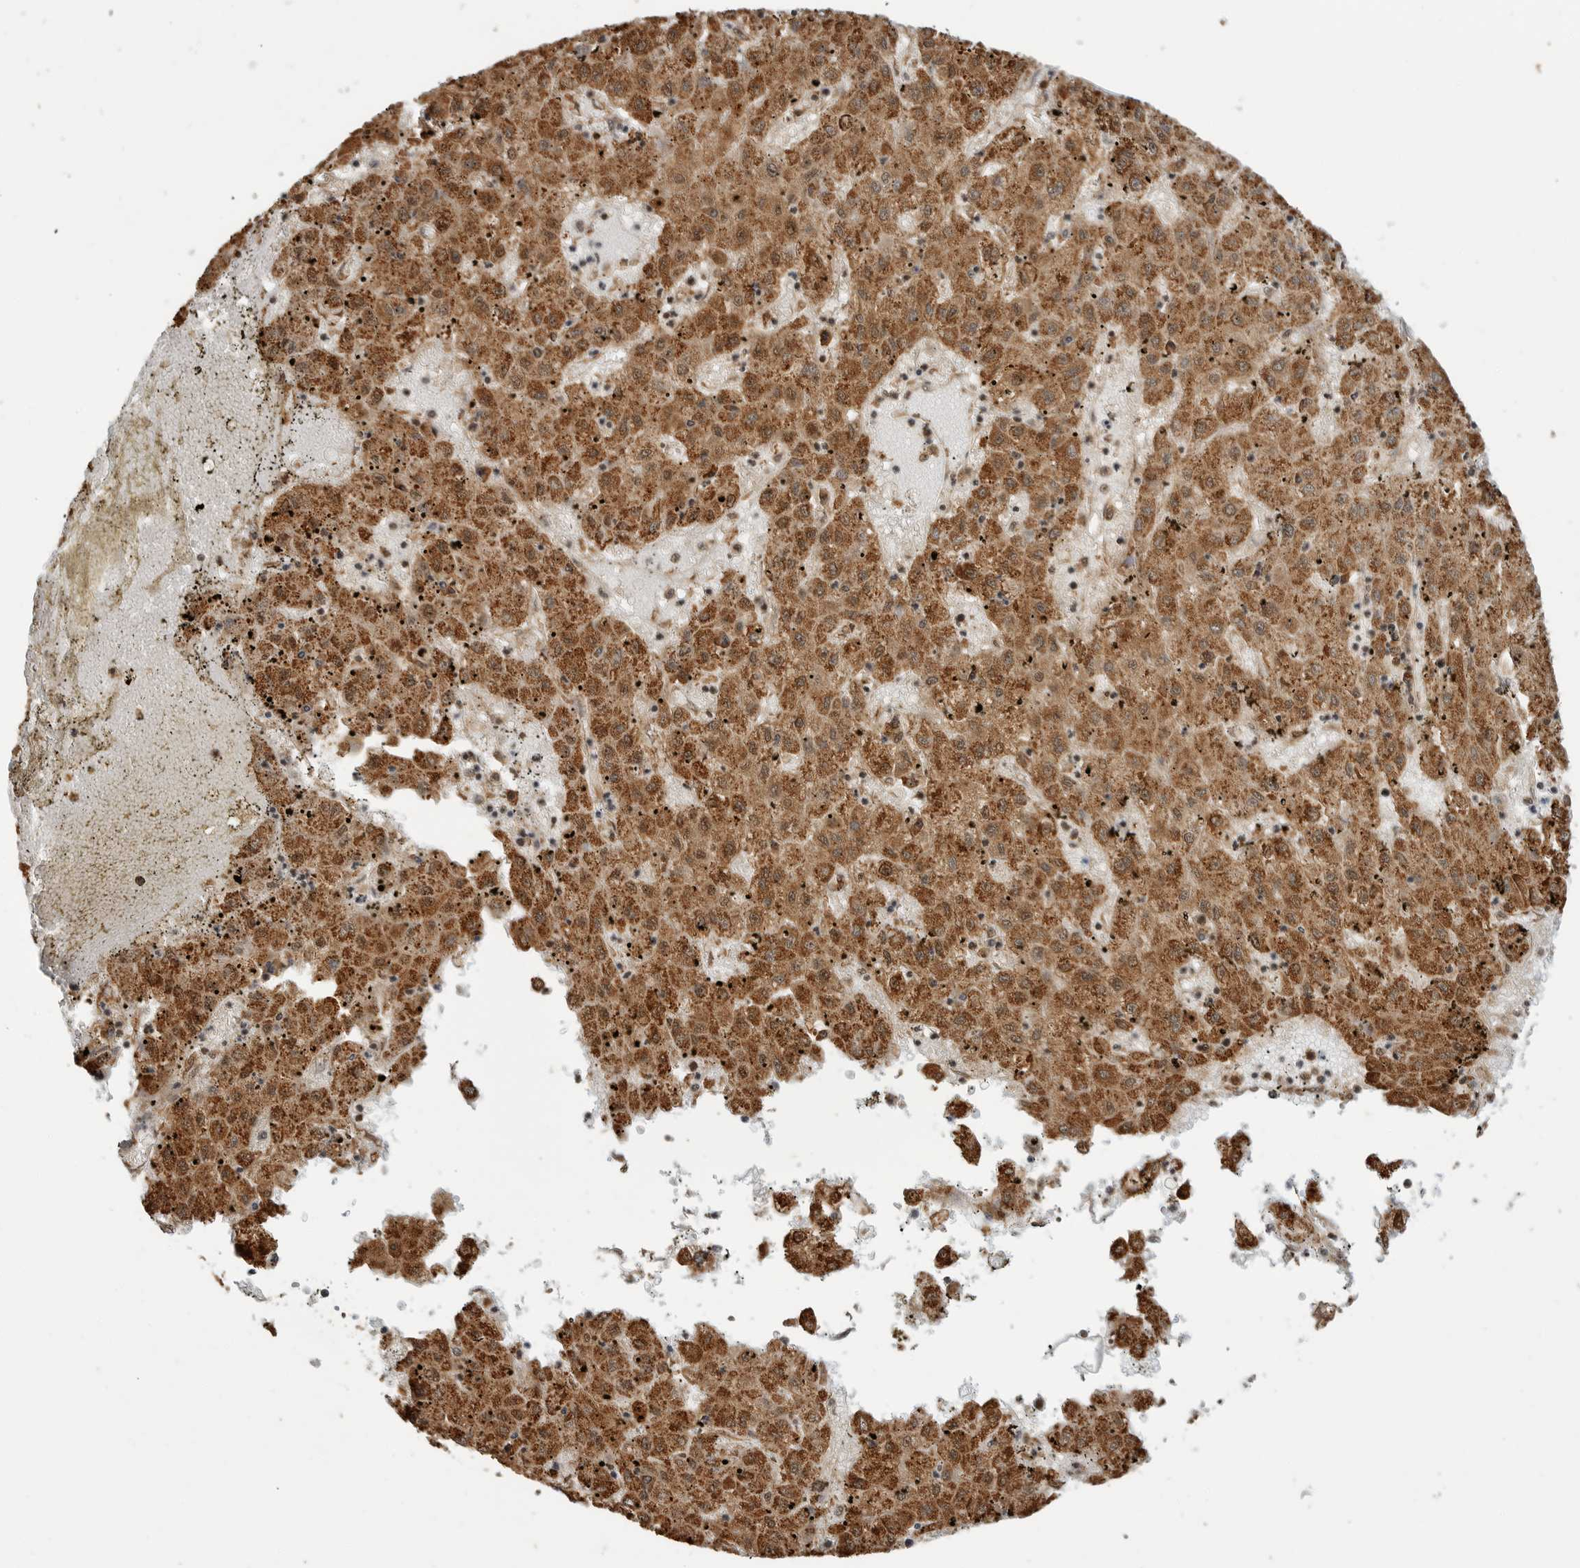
{"staining": {"intensity": "moderate", "quantity": ">75%", "location": "cytoplasmic/membranous,nuclear"}, "tissue": "liver cancer", "cell_type": "Tumor cells", "image_type": "cancer", "snomed": [{"axis": "morphology", "description": "Carcinoma, Hepatocellular, NOS"}, {"axis": "topography", "description": "Liver"}], "caption": "Moderate cytoplasmic/membranous and nuclear expression for a protein is appreciated in about >75% of tumor cells of liver hepatocellular carcinoma using IHC.", "gene": "BMP2K", "patient": {"sex": "male", "age": 72}}